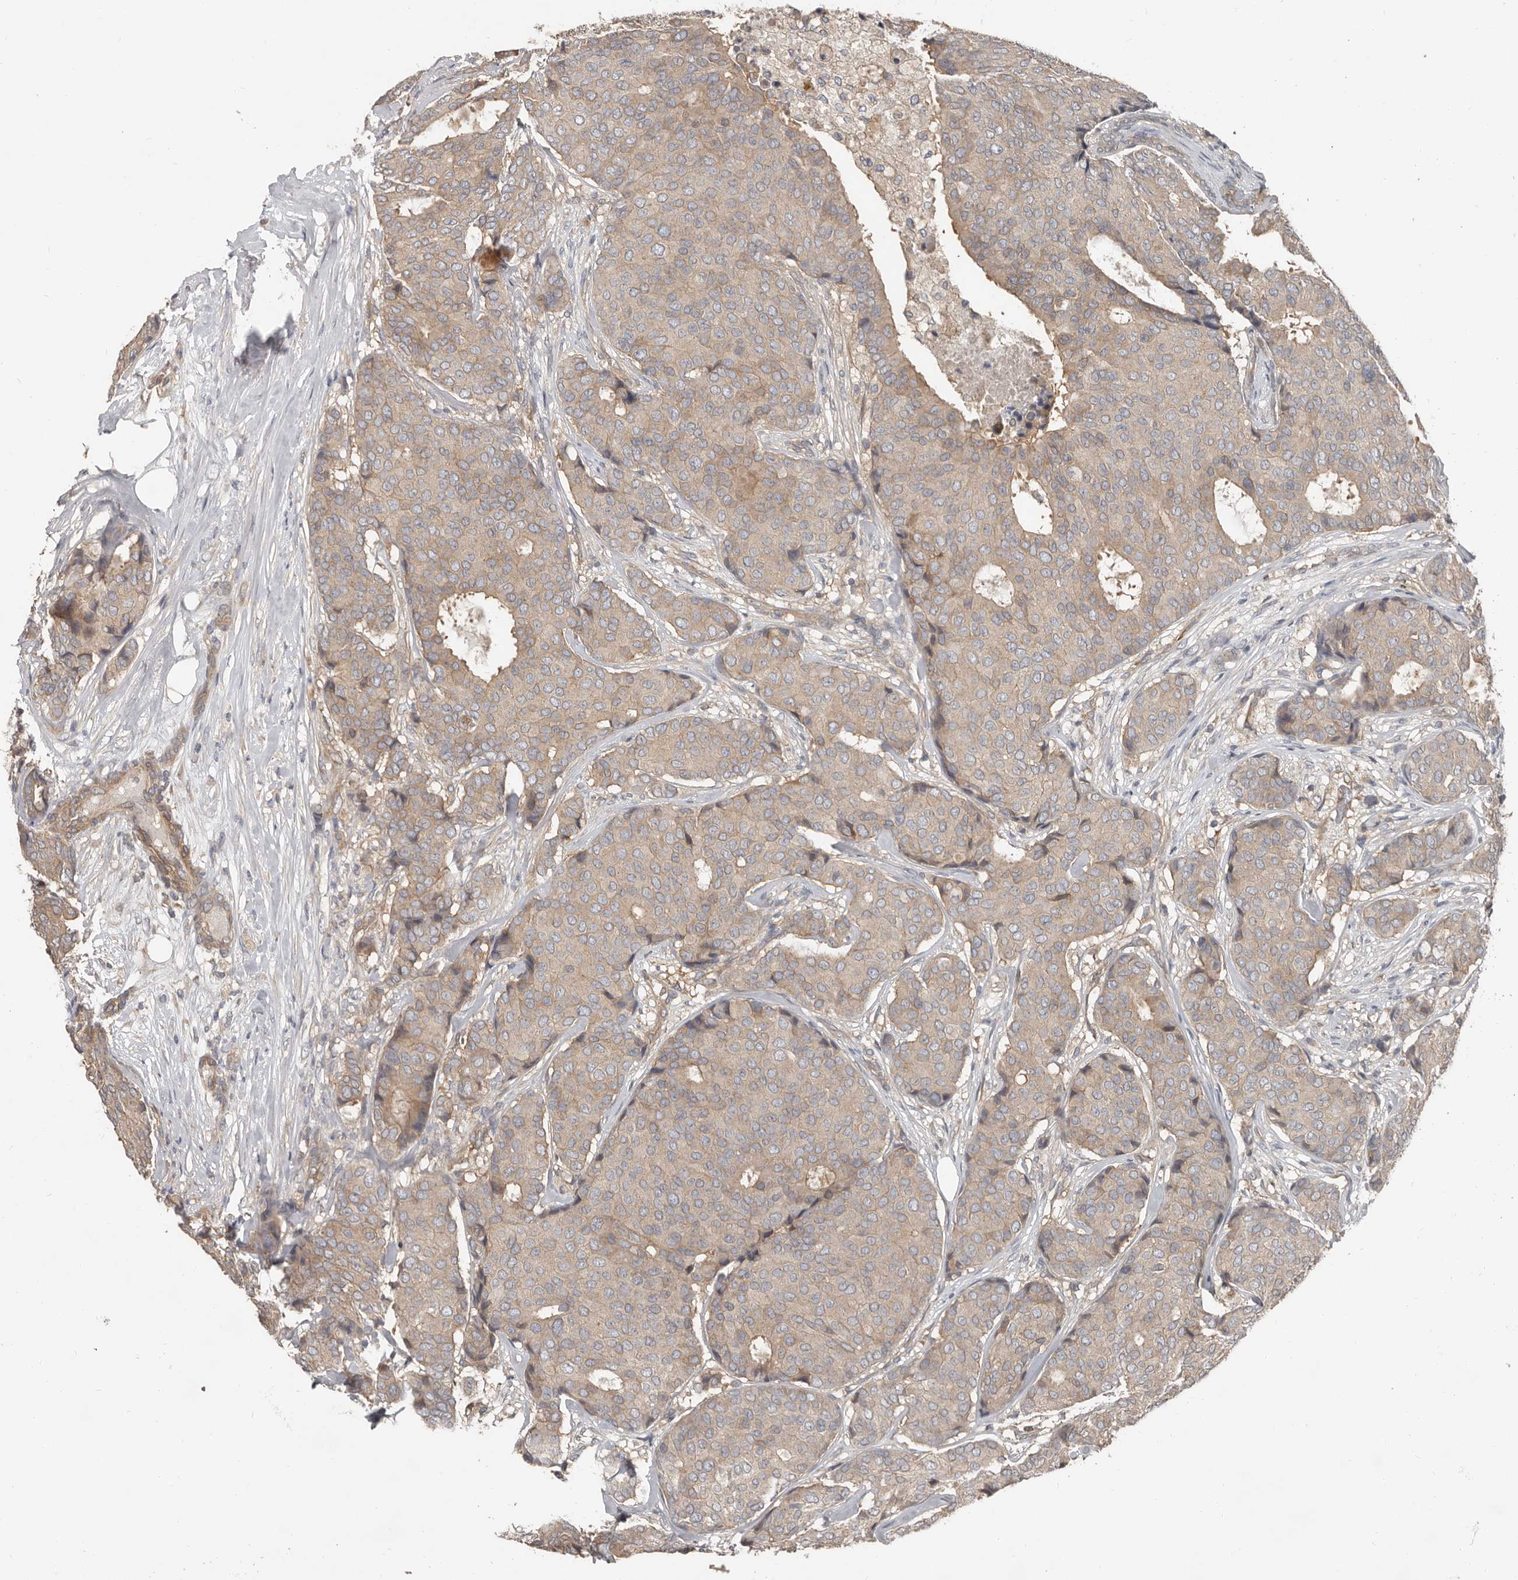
{"staining": {"intensity": "weak", "quantity": ">75%", "location": "cytoplasmic/membranous"}, "tissue": "breast cancer", "cell_type": "Tumor cells", "image_type": "cancer", "snomed": [{"axis": "morphology", "description": "Duct carcinoma"}, {"axis": "topography", "description": "Breast"}], "caption": "Immunohistochemical staining of human breast infiltrating ductal carcinoma reveals weak cytoplasmic/membranous protein expression in about >75% of tumor cells.", "gene": "AKNAD1", "patient": {"sex": "female", "age": 75}}